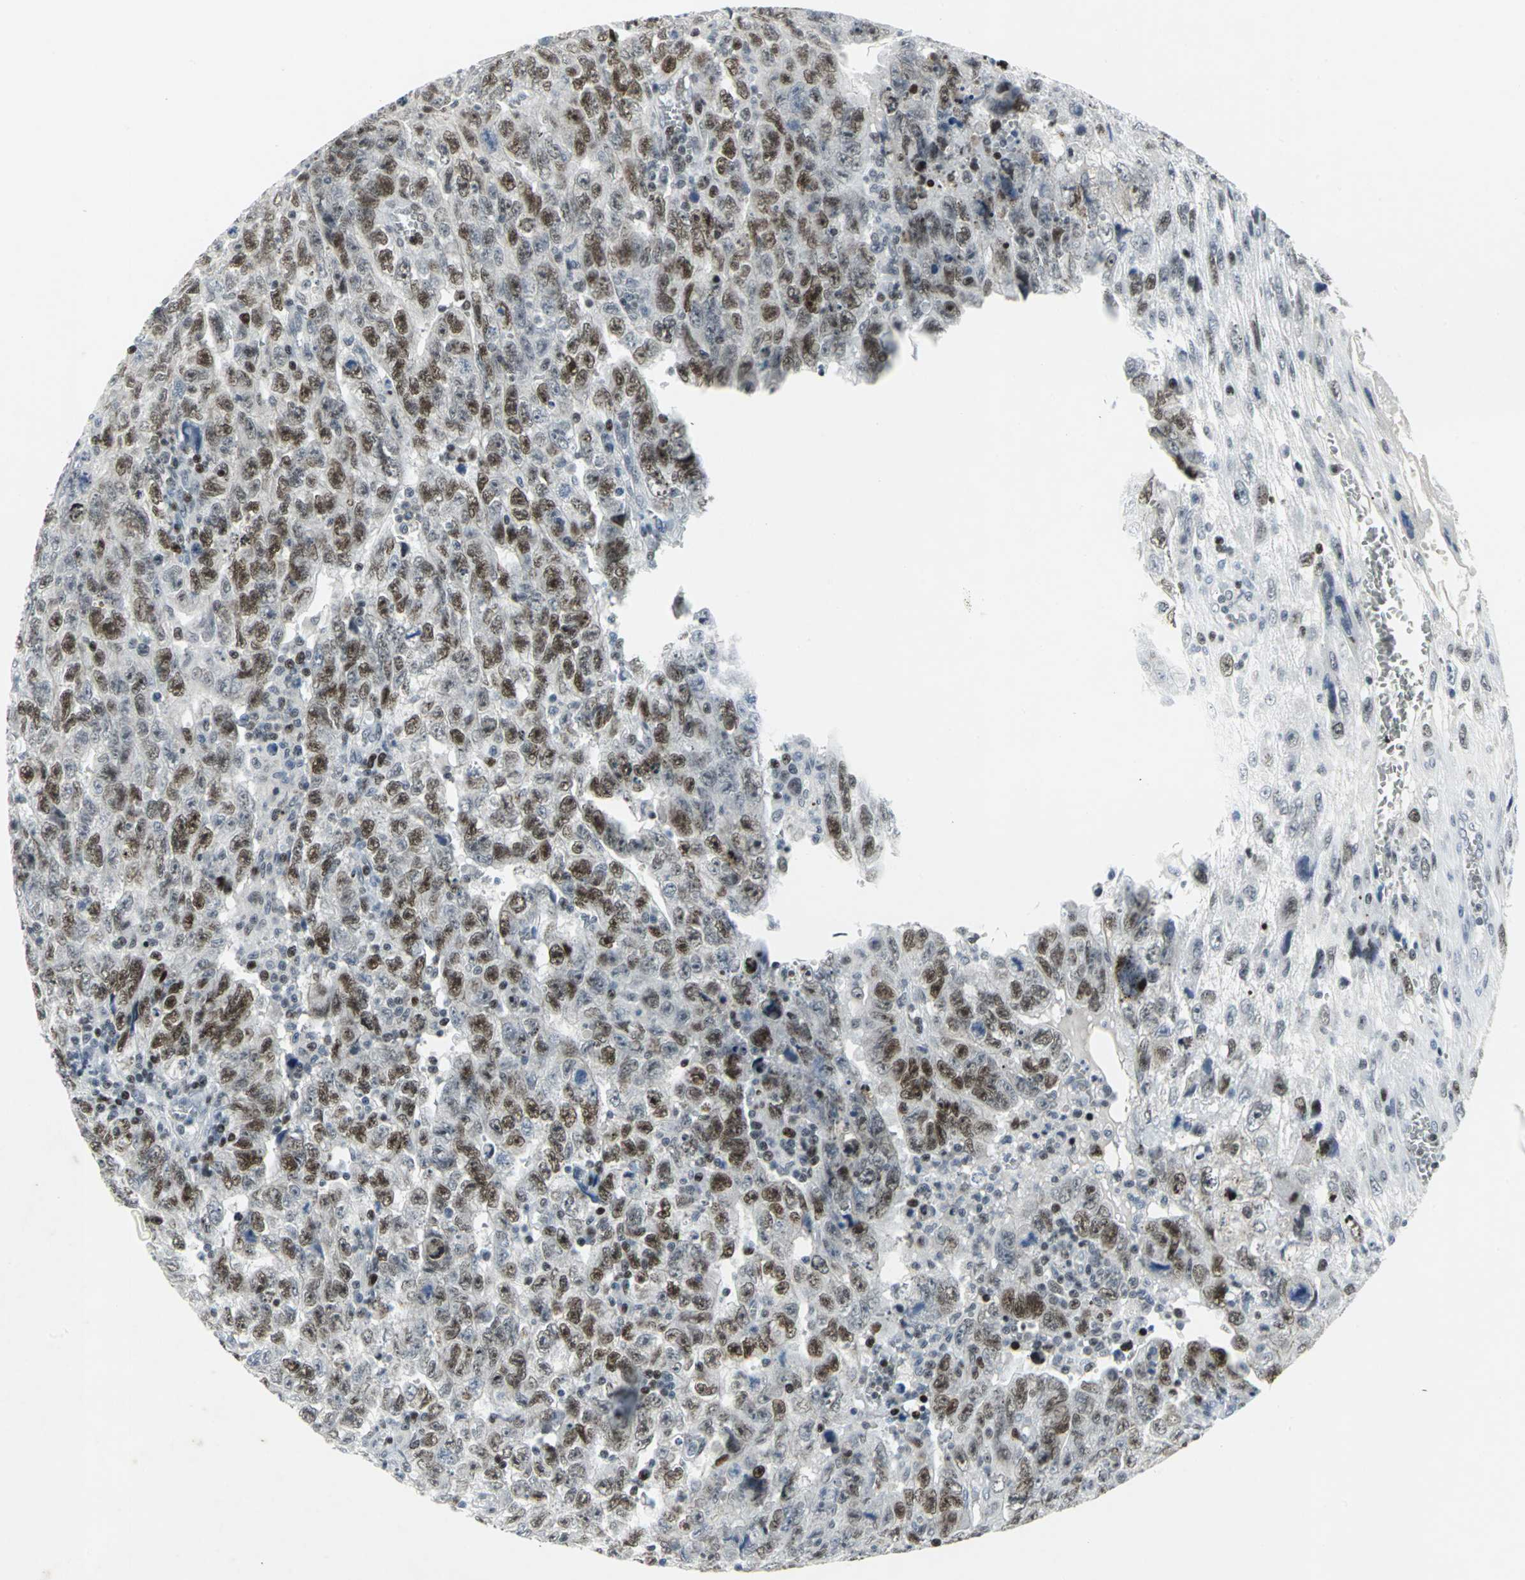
{"staining": {"intensity": "moderate", "quantity": "25%-75%", "location": "nuclear"}, "tissue": "testis cancer", "cell_type": "Tumor cells", "image_type": "cancer", "snomed": [{"axis": "morphology", "description": "Carcinoma, Embryonal, NOS"}, {"axis": "topography", "description": "Testis"}], "caption": "Approximately 25%-75% of tumor cells in human embryonal carcinoma (testis) show moderate nuclear protein positivity as visualized by brown immunohistochemical staining.", "gene": "RPA1", "patient": {"sex": "male", "age": 28}}